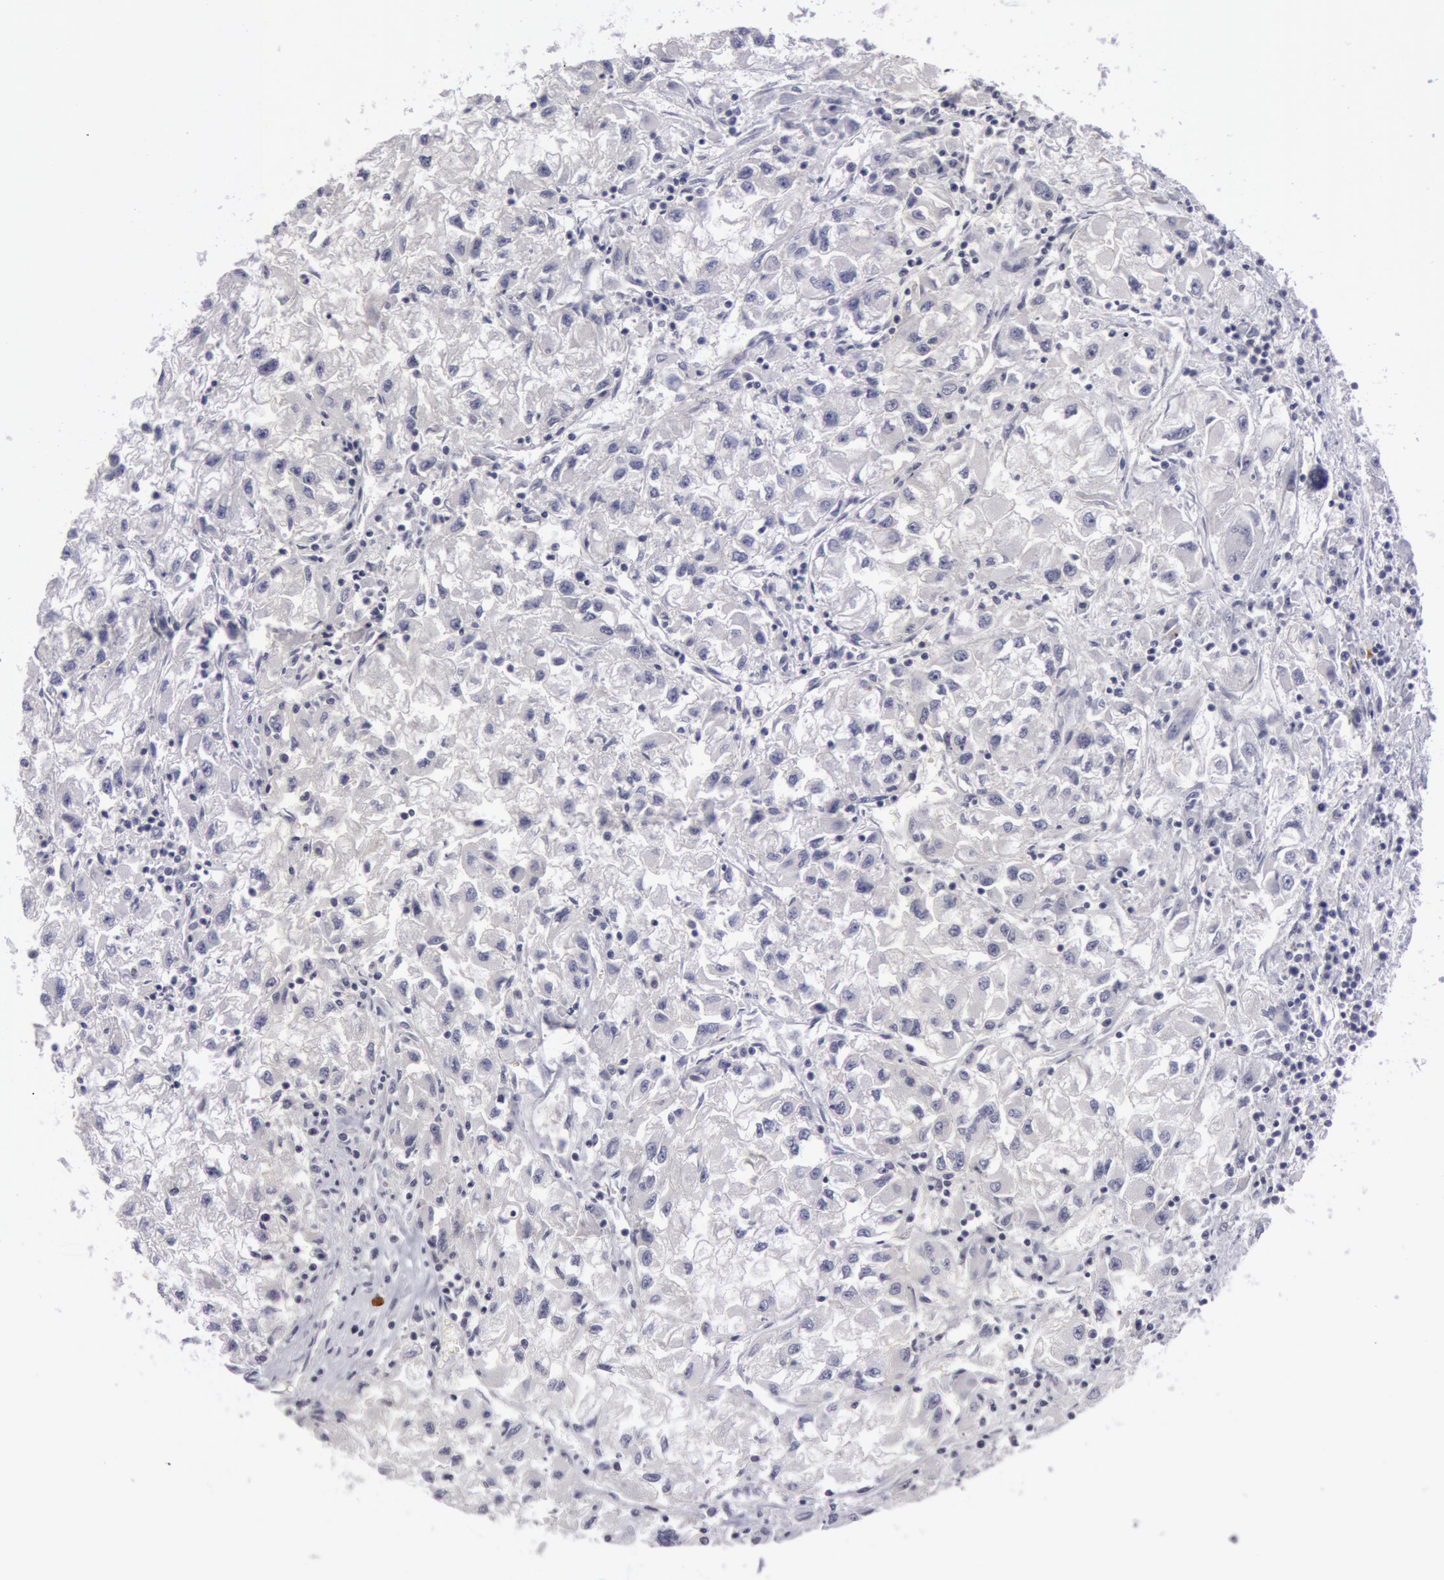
{"staining": {"intensity": "negative", "quantity": "none", "location": "none"}, "tissue": "renal cancer", "cell_type": "Tumor cells", "image_type": "cancer", "snomed": [{"axis": "morphology", "description": "Adenocarcinoma, NOS"}, {"axis": "topography", "description": "Kidney"}], "caption": "This is a image of immunohistochemistry staining of adenocarcinoma (renal), which shows no expression in tumor cells.", "gene": "NLGN4X", "patient": {"sex": "male", "age": 59}}